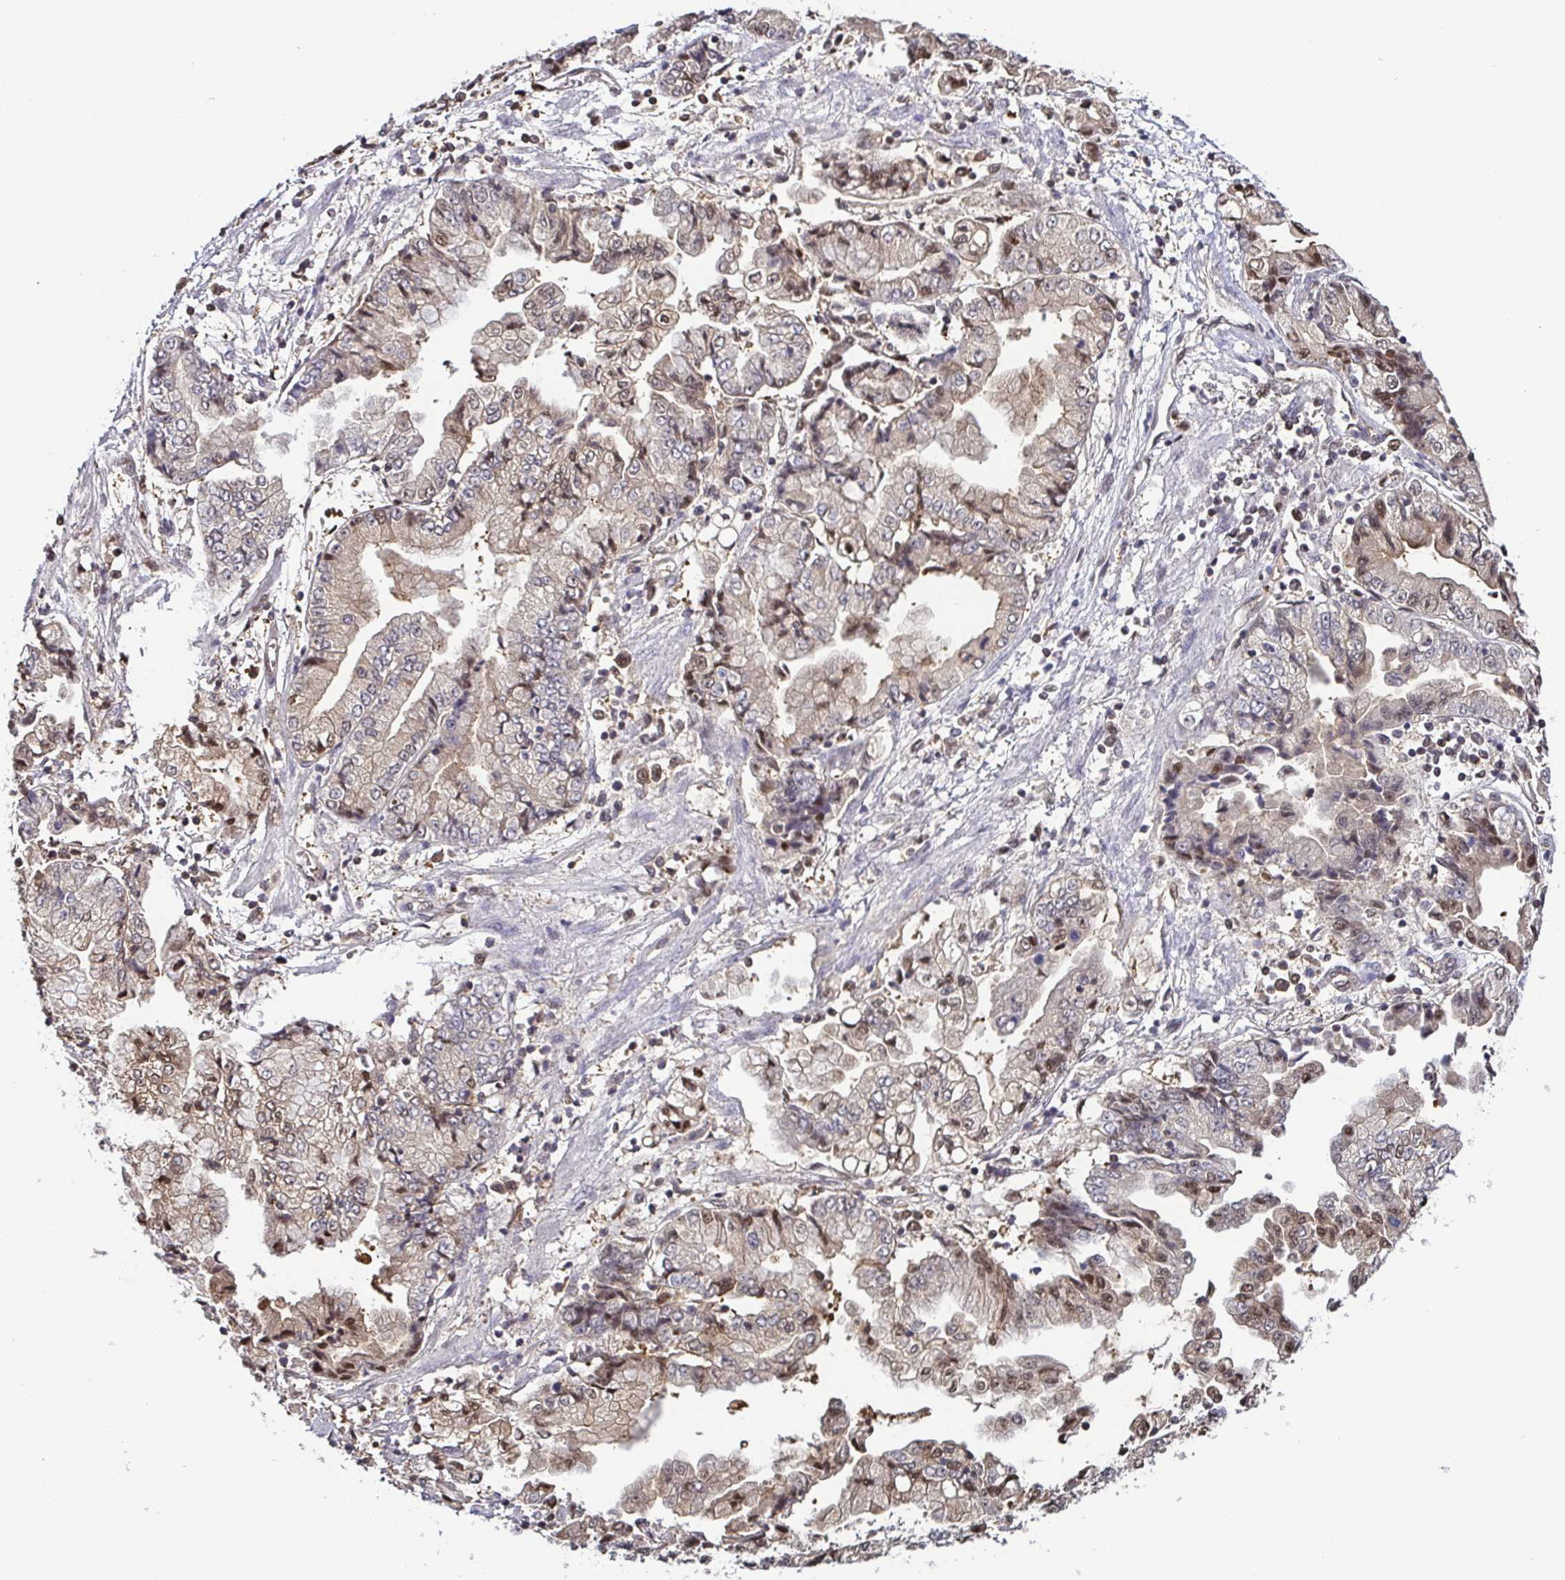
{"staining": {"intensity": "weak", "quantity": ">75%", "location": "cytoplasmic/membranous,nuclear"}, "tissue": "stomach cancer", "cell_type": "Tumor cells", "image_type": "cancer", "snomed": [{"axis": "morphology", "description": "Adenocarcinoma, NOS"}, {"axis": "topography", "description": "Stomach, upper"}], "caption": "This photomicrograph displays immunohistochemistry staining of stomach cancer (adenocarcinoma), with low weak cytoplasmic/membranous and nuclear positivity in about >75% of tumor cells.", "gene": "PSMB9", "patient": {"sex": "female", "age": 74}}